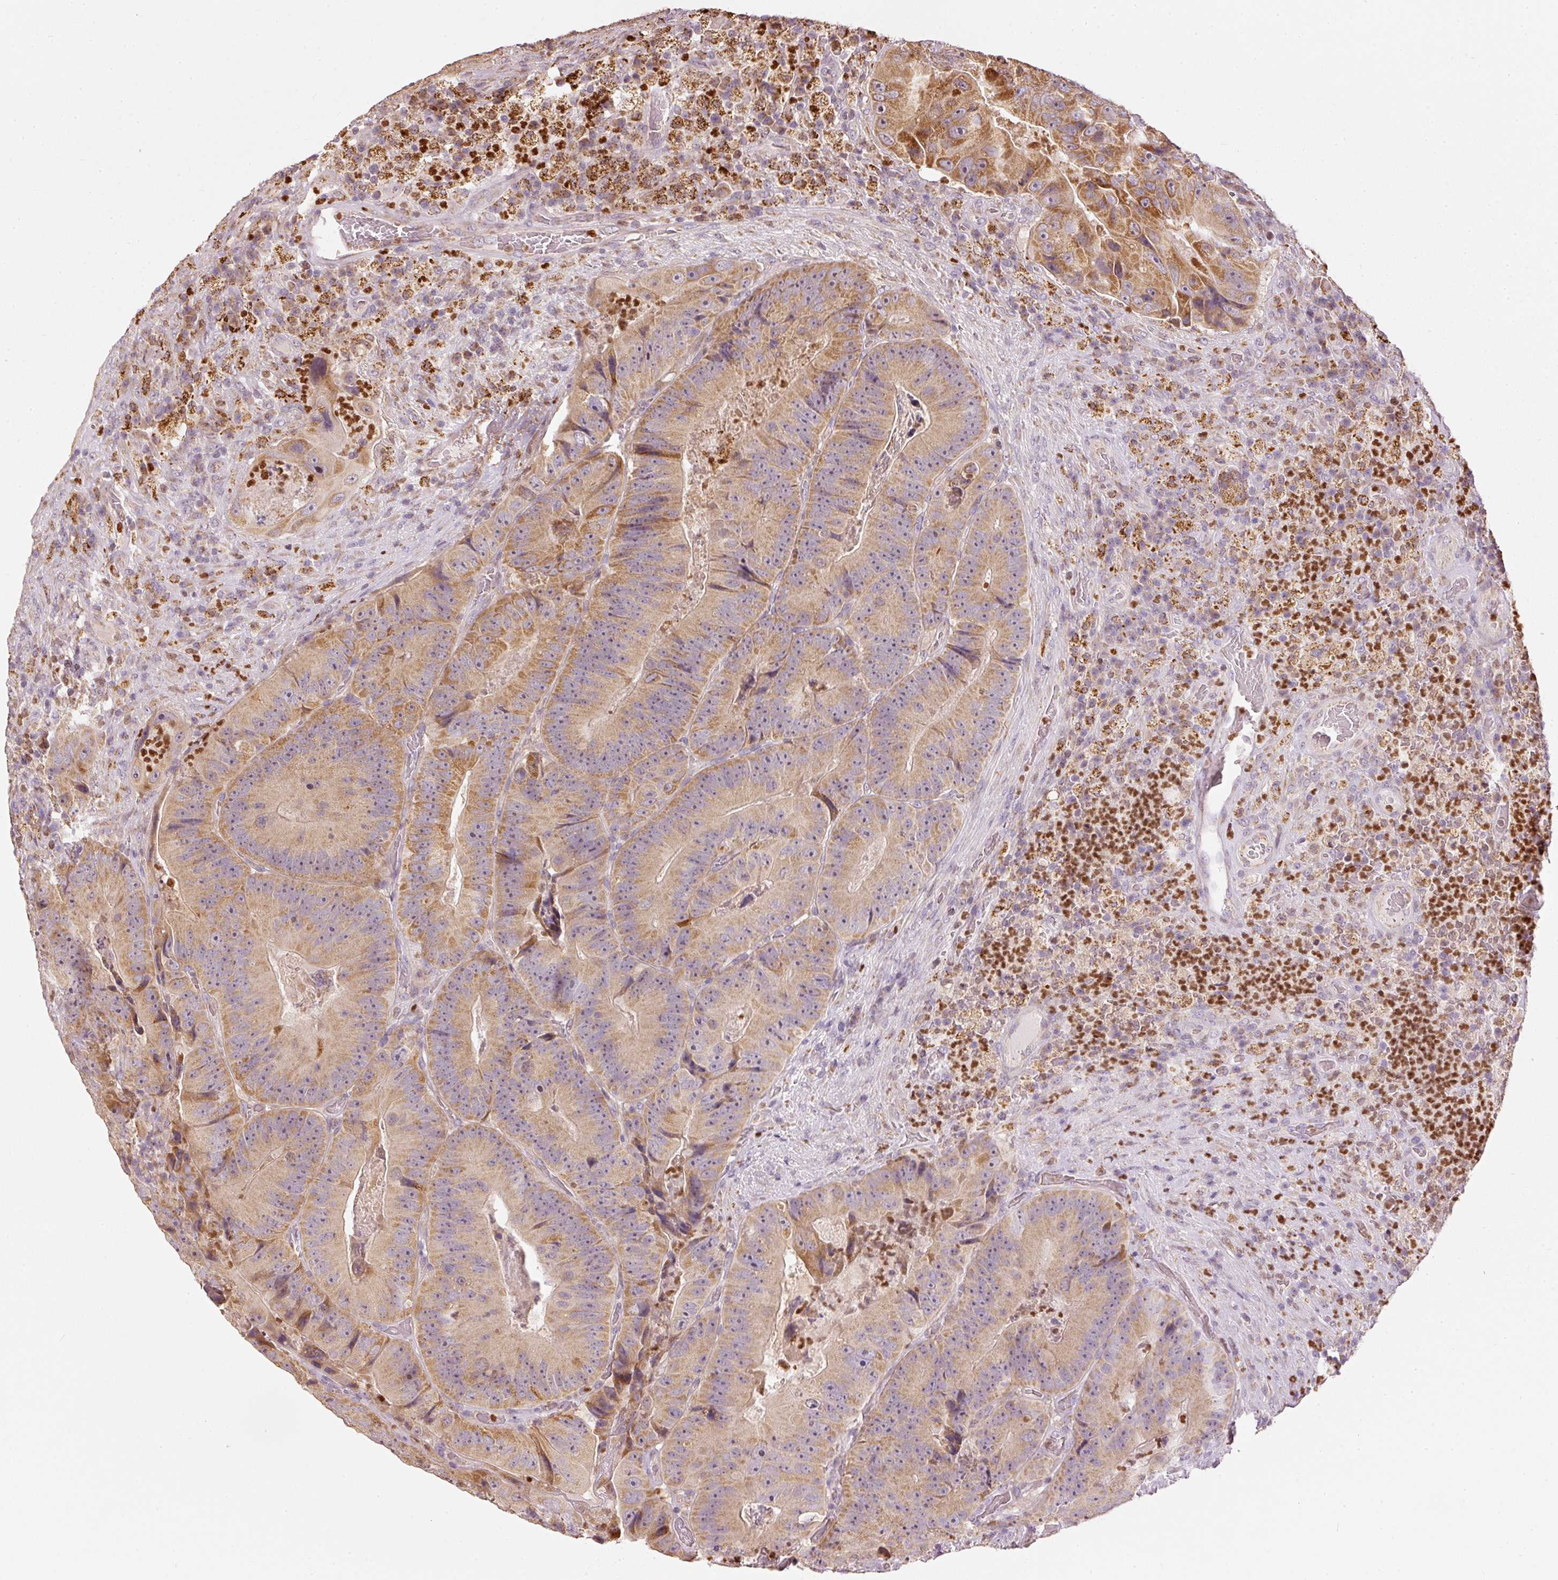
{"staining": {"intensity": "moderate", "quantity": ">75%", "location": "cytoplasmic/membranous"}, "tissue": "colorectal cancer", "cell_type": "Tumor cells", "image_type": "cancer", "snomed": [{"axis": "morphology", "description": "Adenocarcinoma, NOS"}, {"axis": "topography", "description": "Colon"}], "caption": "There is medium levels of moderate cytoplasmic/membranous expression in tumor cells of colorectal cancer, as demonstrated by immunohistochemical staining (brown color).", "gene": "MTHFD1L", "patient": {"sex": "female", "age": 86}}